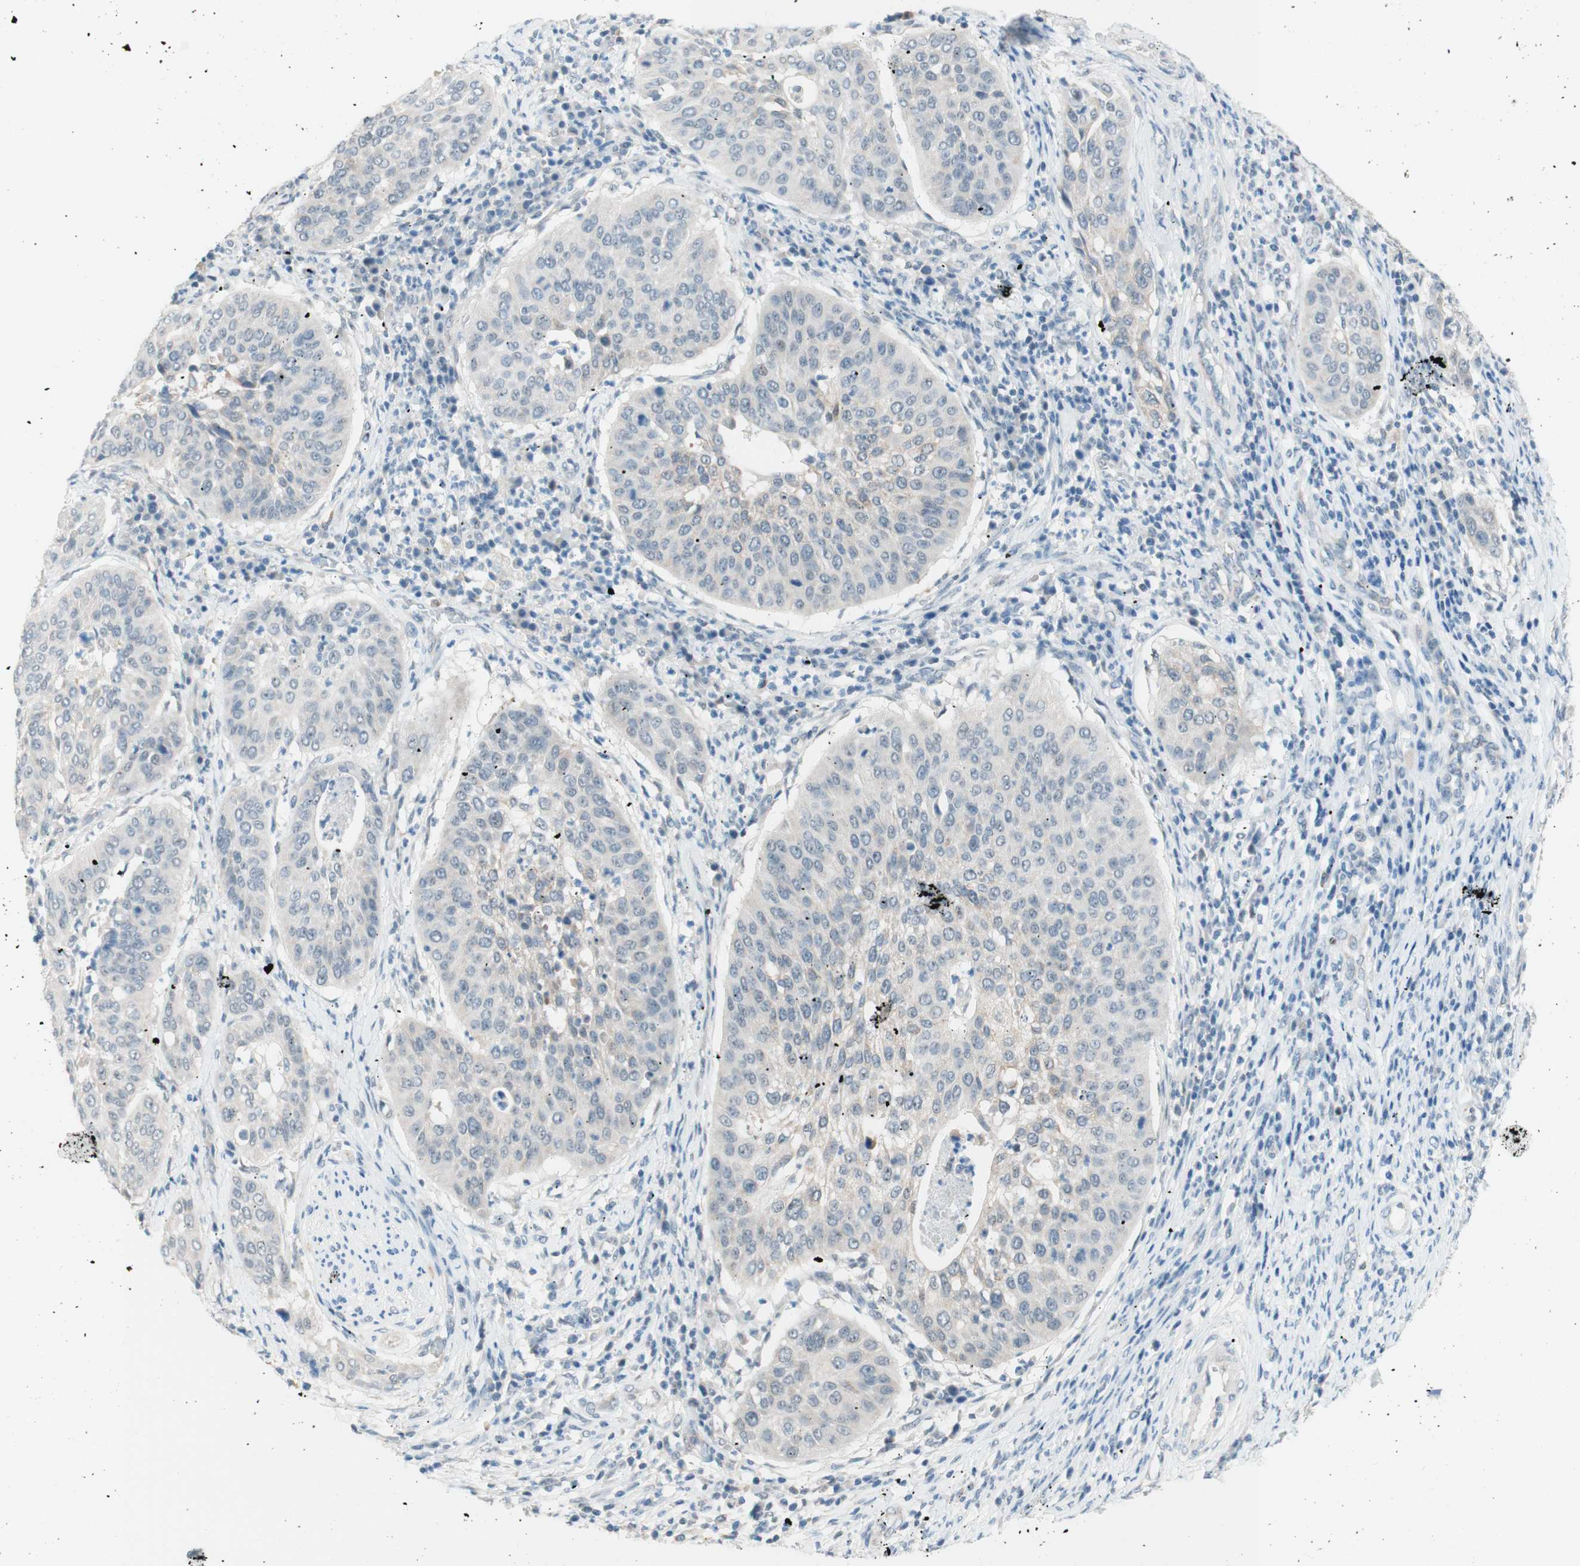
{"staining": {"intensity": "negative", "quantity": "none", "location": "none"}, "tissue": "cervical cancer", "cell_type": "Tumor cells", "image_type": "cancer", "snomed": [{"axis": "morphology", "description": "Normal tissue, NOS"}, {"axis": "morphology", "description": "Squamous cell carcinoma, NOS"}, {"axis": "topography", "description": "Cervix"}], "caption": "The immunohistochemistry (IHC) micrograph has no significant expression in tumor cells of cervical cancer (squamous cell carcinoma) tissue. The staining was performed using DAB to visualize the protein expression in brown, while the nuclei were stained in blue with hematoxylin (Magnification: 20x).", "gene": "JPH1", "patient": {"sex": "female", "age": 39}}